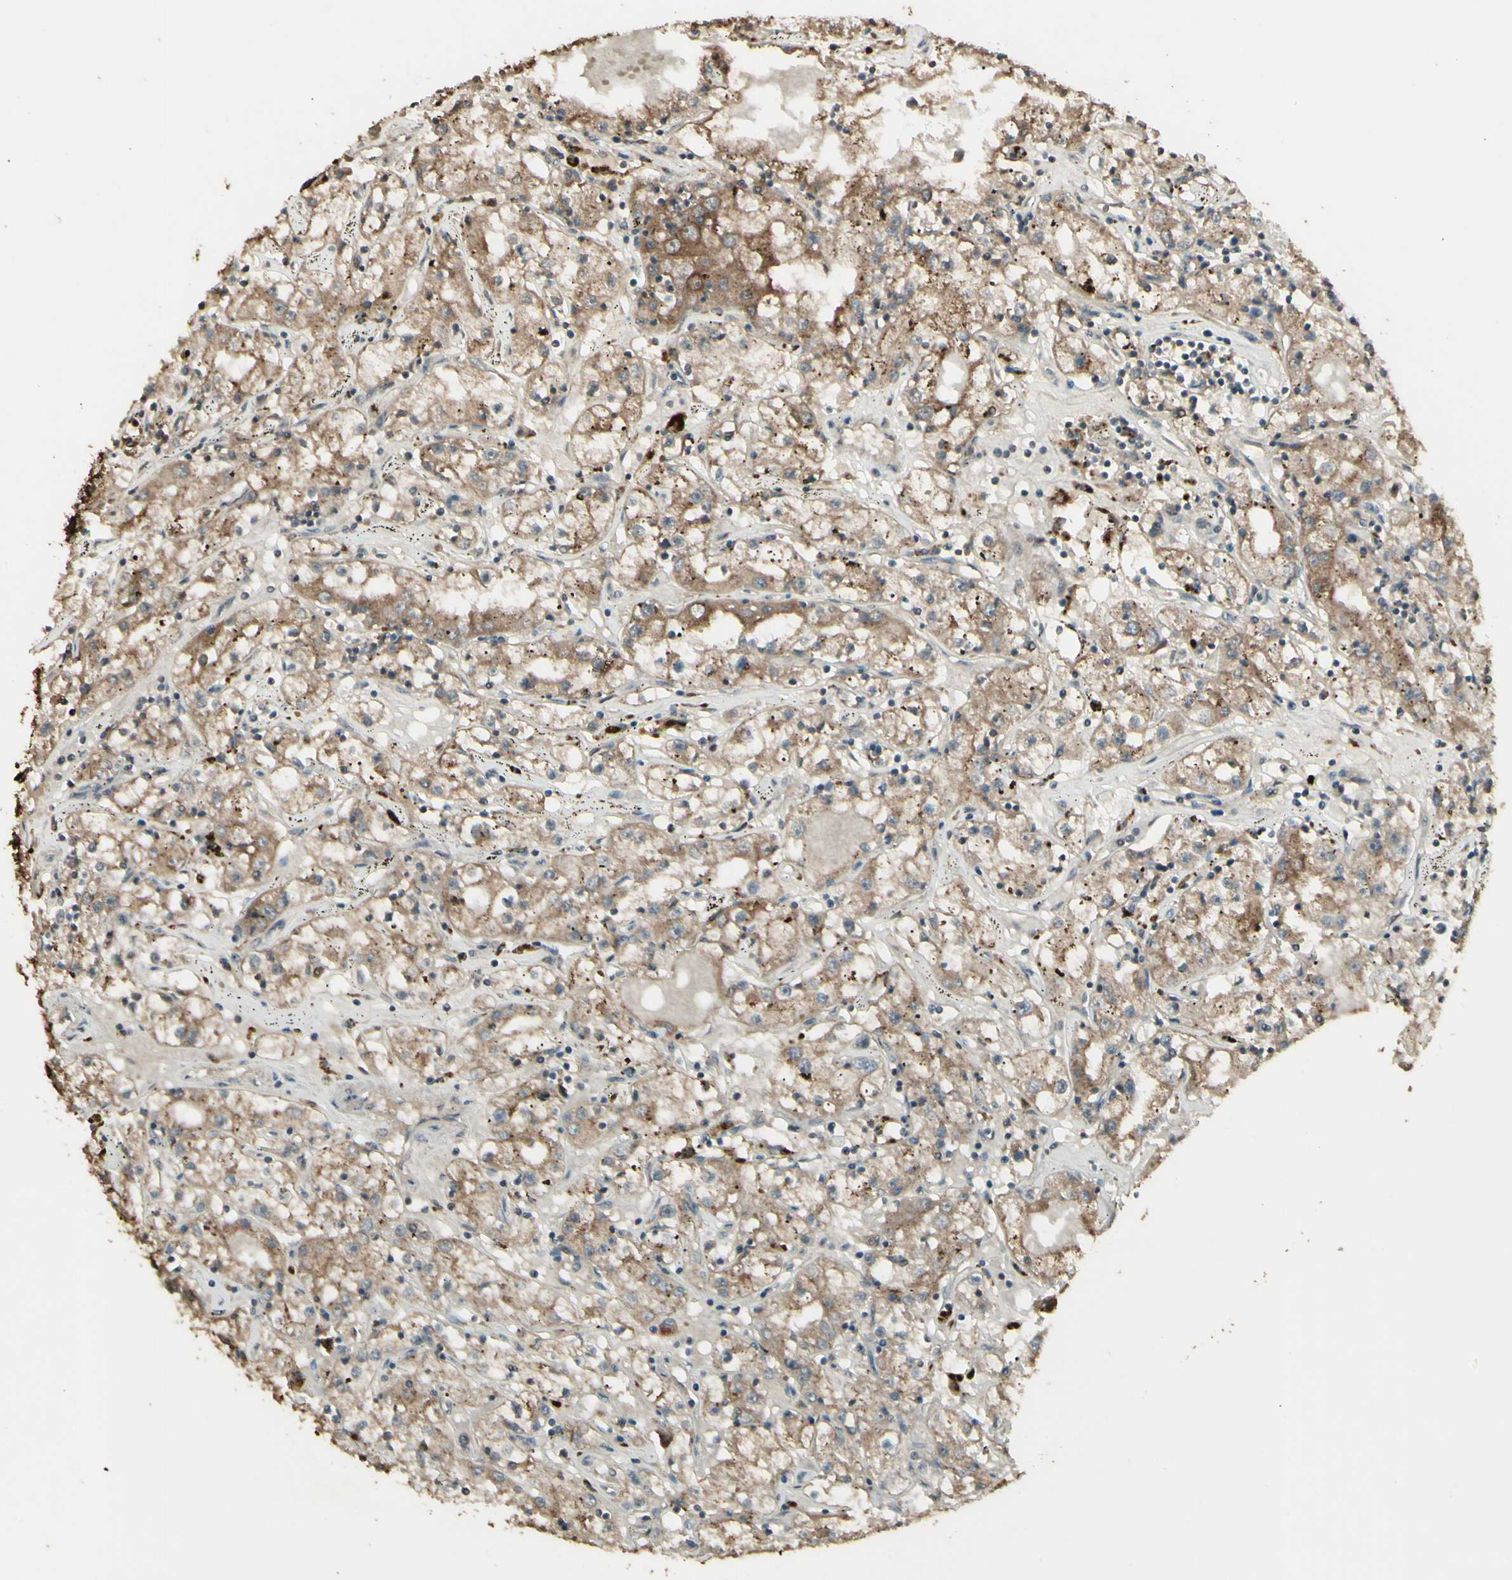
{"staining": {"intensity": "moderate", "quantity": ">75%", "location": "cytoplasmic/membranous"}, "tissue": "renal cancer", "cell_type": "Tumor cells", "image_type": "cancer", "snomed": [{"axis": "morphology", "description": "Adenocarcinoma, NOS"}, {"axis": "topography", "description": "Kidney"}], "caption": "Moderate cytoplasmic/membranous protein positivity is seen in approximately >75% of tumor cells in adenocarcinoma (renal).", "gene": "GNAS", "patient": {"sex": "male", "age": 56}}